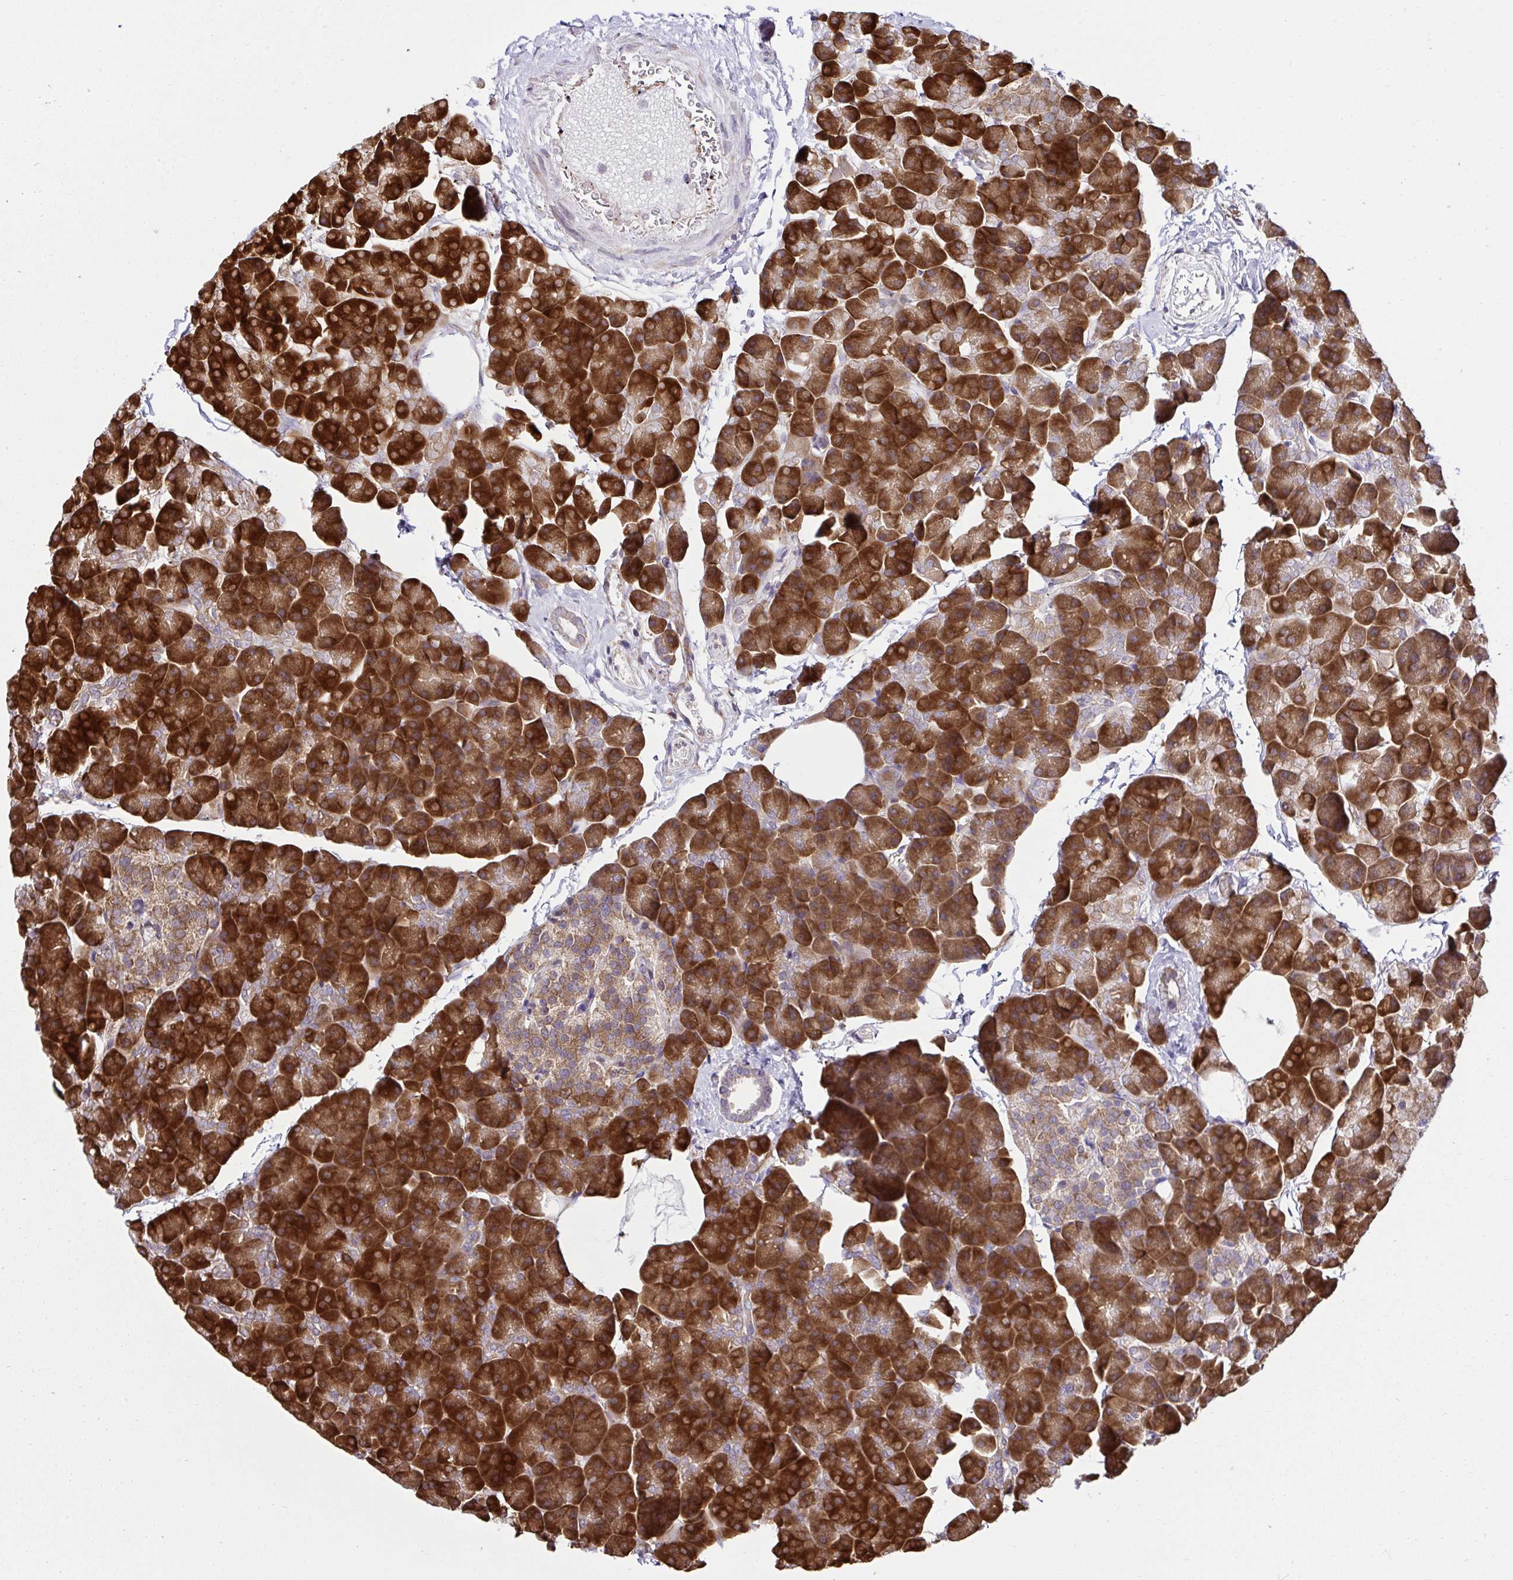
{"staining": {"intensity": "strong", "quantity": ">75%", "location": "cytoplasmic/membranous"}, "tissue": "pancreas", "cell_type": "Exocrine glandular cells", "image_type": "normal", "snomed": [{"axis": "morphology", "description": "Normal tissue, NOS"}, {"axis": "topography", "description": "Pancreas"}], "caption": "Unremarkable pancreas reveals strong cytoplasmic/membranous staining in about >75% of exocrine glandular cells, visualized by immunohistochemistry.", "gene": "RPS7", "patient": {"sex": "male", "age": 35}}